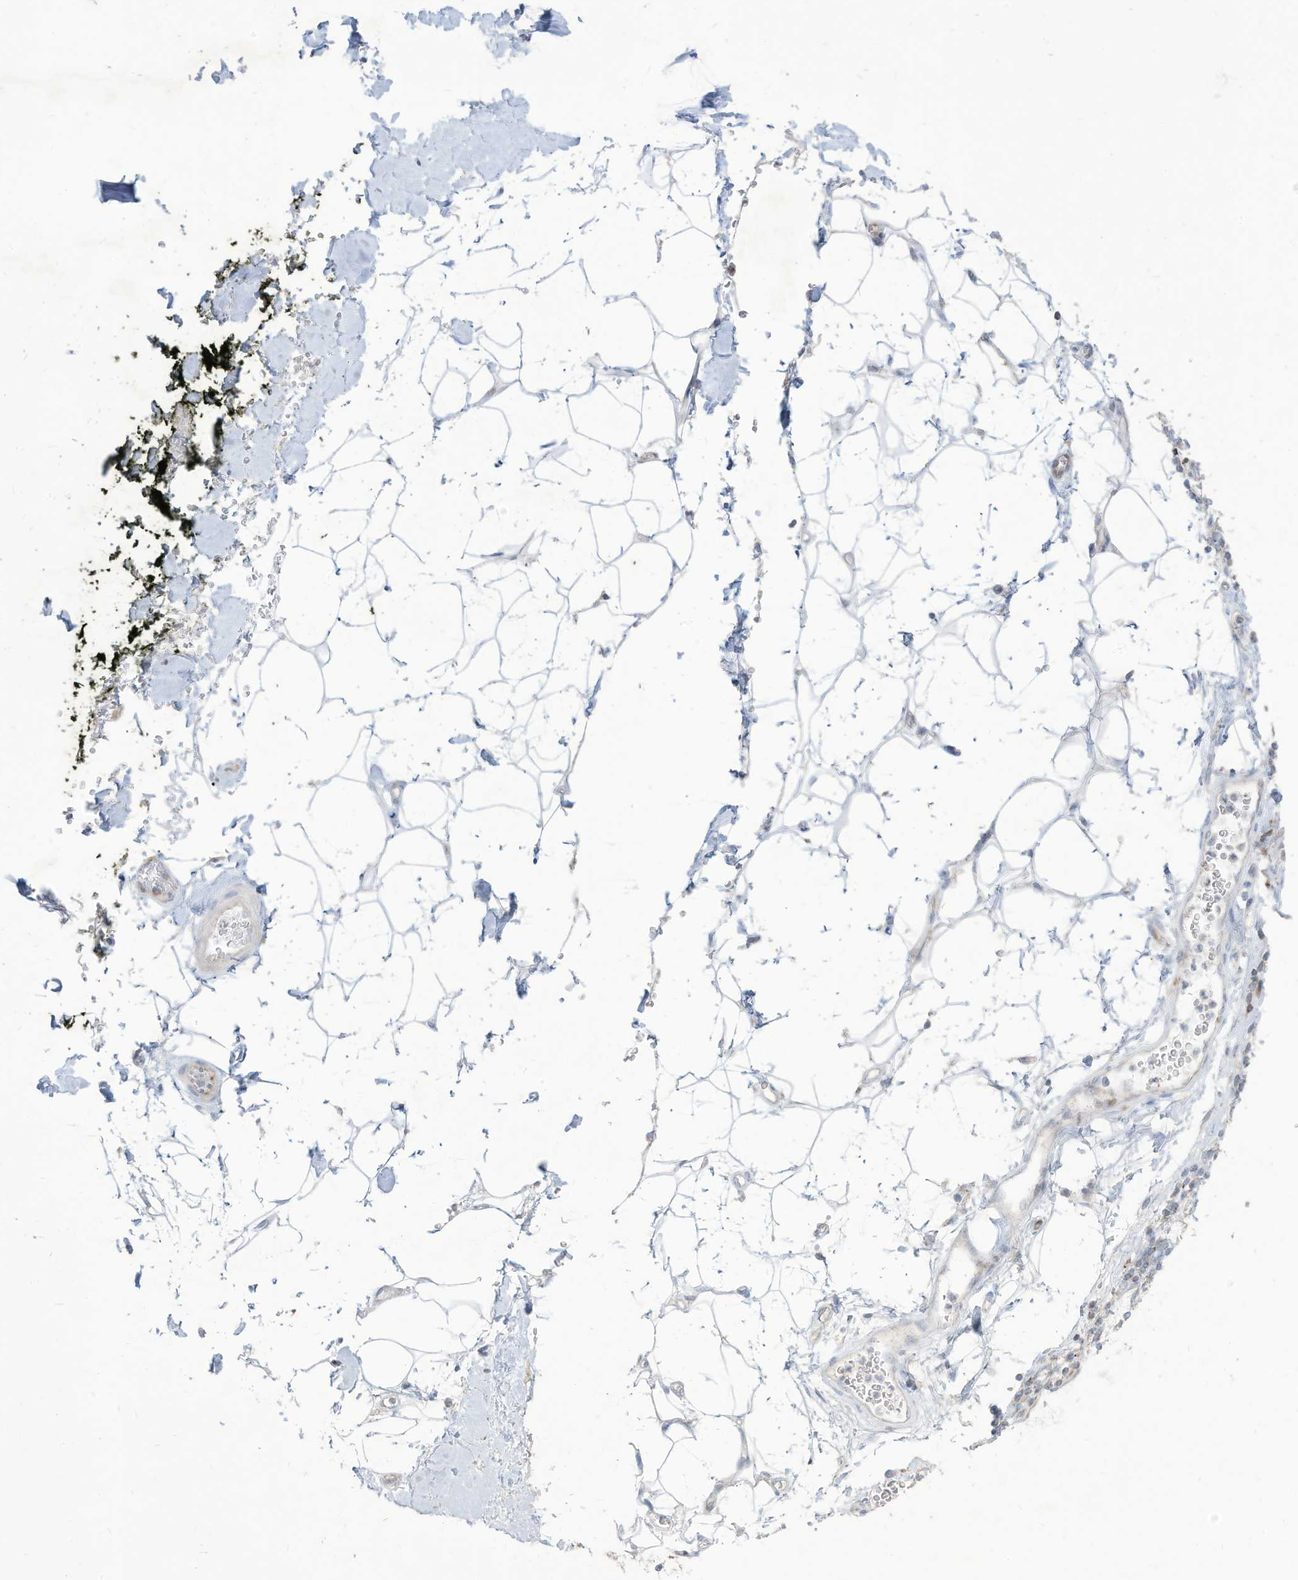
{"staining": {"intensity": "negative", "quantity": "none", "location": "none"}, "tissue": "adipose tissue", "cell_type": "Adipocytes", "image_type": "normal", "snomed": [{"axis": "morphology", "description": "Normal tissue, NOS"}, {"axis": "morphology", "description": "Adenocarcinoma, NOS"}, {"axis": "topography", "description": "Pancreas"}, {"axis": "topography", "description": "Peripheral nerve tissue"}], "caption": "Immunohistochemistry of unremarkable human adipose tissue reveals no staining in adipocytes.", "gene": "THNSL2", "patient": {"sex": "male", "age": 59}}